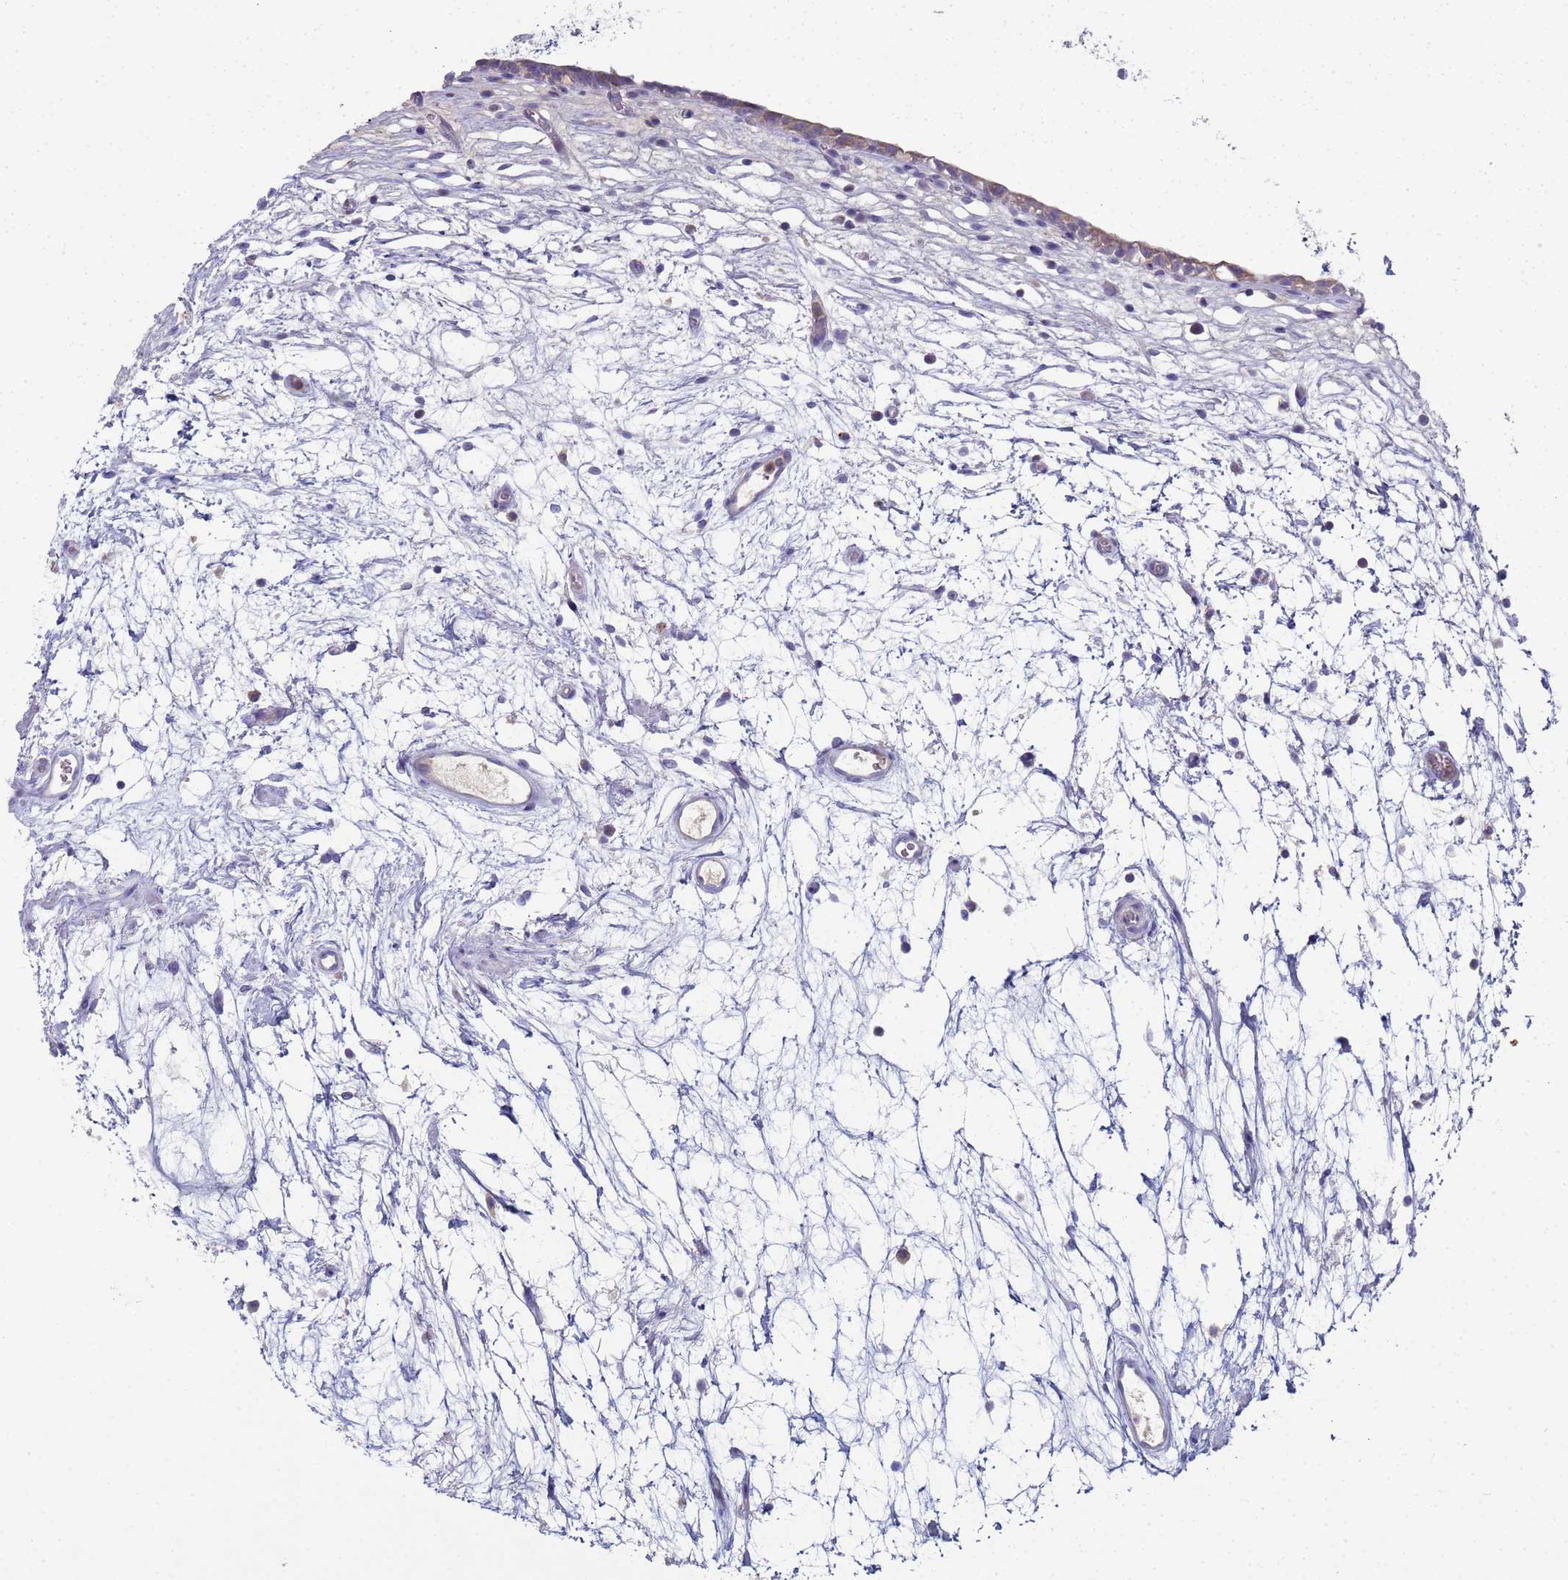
{"staining": {"intensity": "weak", "quantity": "25%-75%", "location": "cytoplasmic/membranous"}, "tissue": "urinary bladder", "cell_type": "Urothelial cells", "image_type": "normal", "snomed": [{"axis": "morphology", "description": "Normal tissue, NOS"}, {"axis": "topography", "description": "Urinary bladder"}], "caption": "Urinary bladder stained with DAB (3,3'-diaminobenzidine) immunohistochemistry displays low levels of weak cytoplasmic/membranous positivity in approximately 25%-75% of urothelial cells.", "gene": "CR1", "patient": {"sex": "male", "age": 83}}